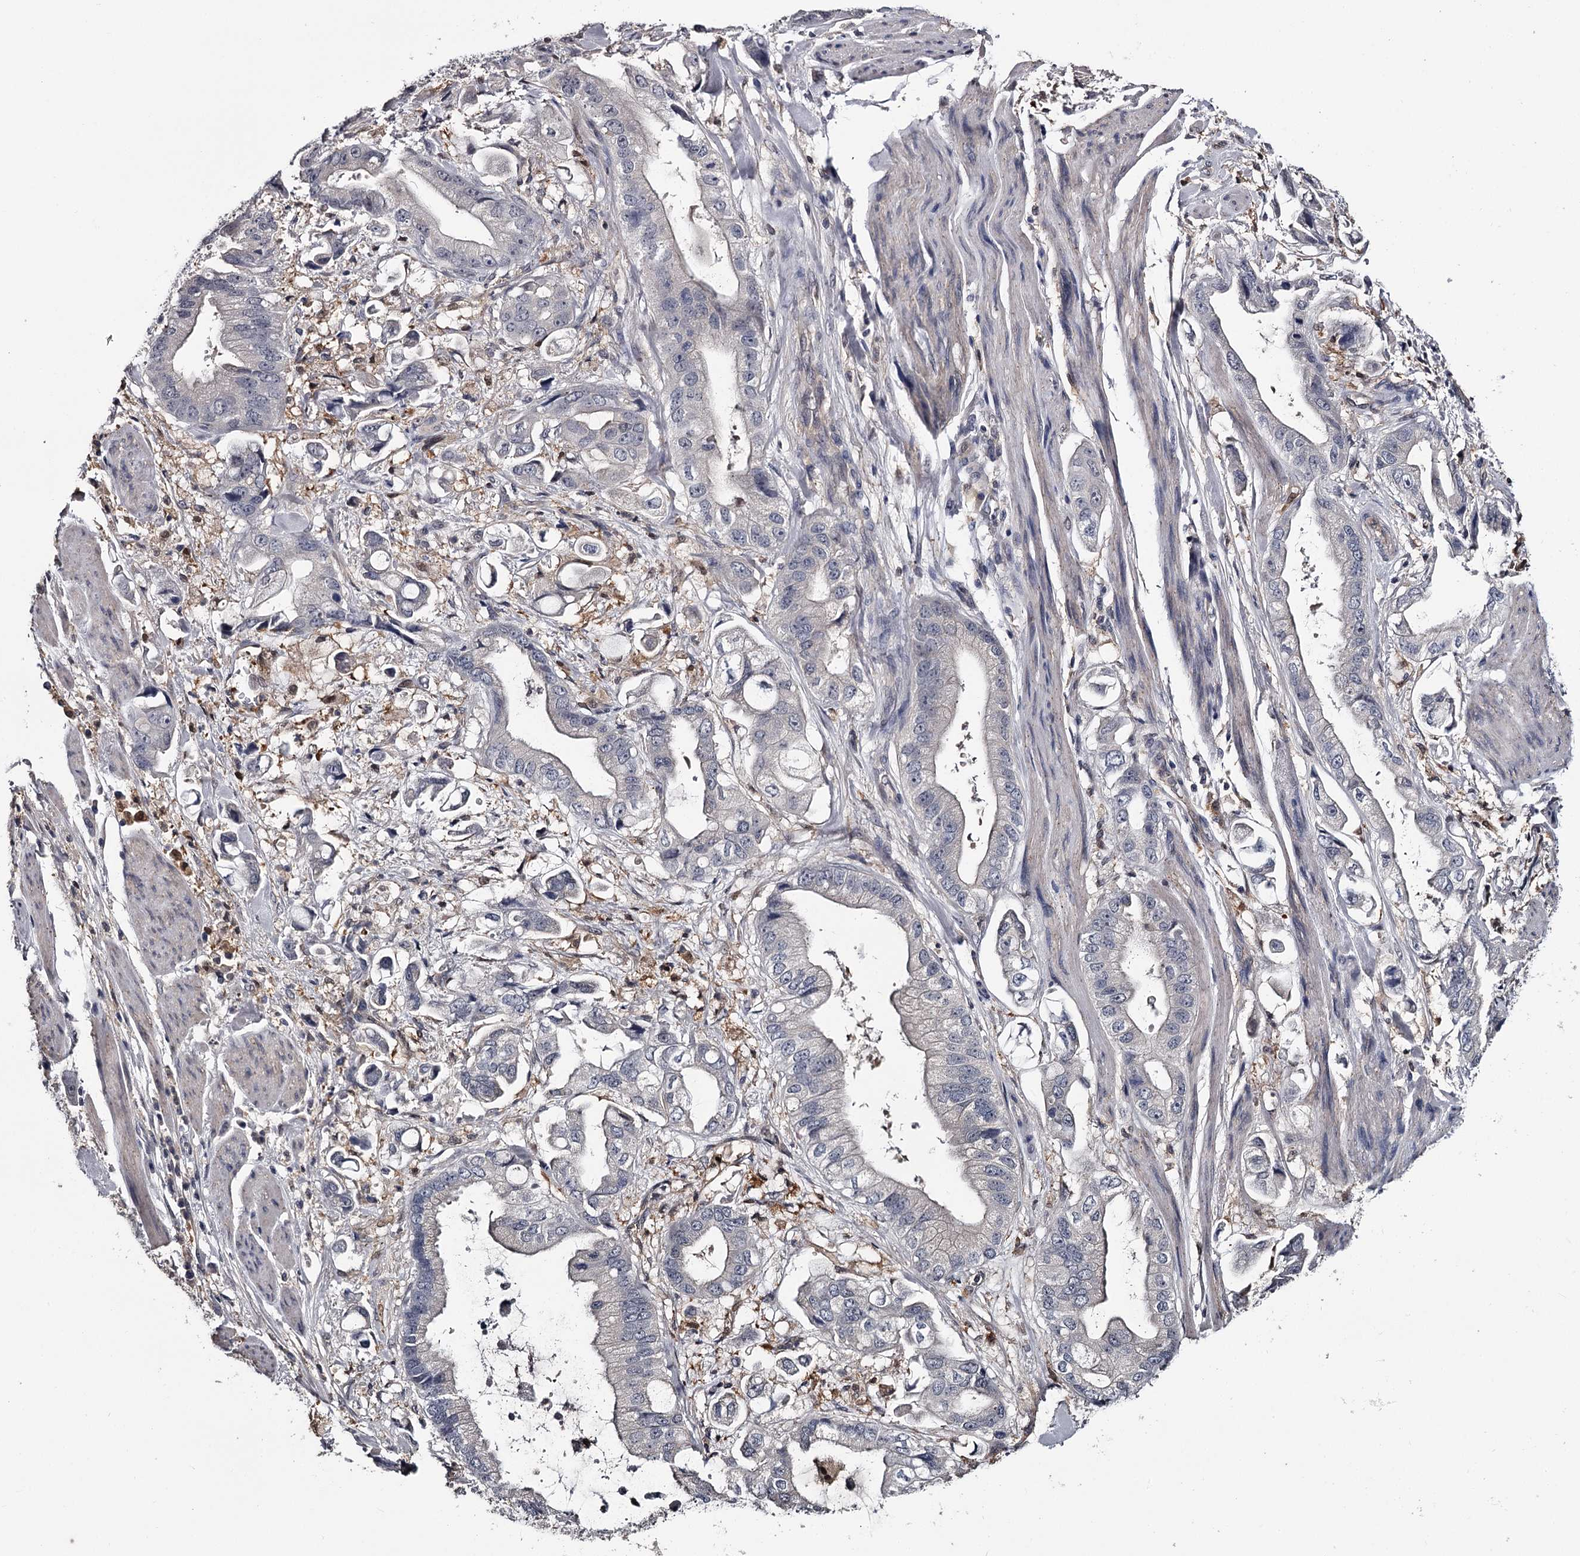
{"staining": {"intensity": "negative", "quantity": "none", "location": "none"}, "tissue": "stomach cancer", "cell_type": "Tumor cells", "image_type": "cancer", "snomed": [{"axis": "morphology", "description": "Adenocarcinoma, NOS"}, {"axis": "topography", "description": "Stomach"}], "caption": "Immunohistochemical staining of human stomach cancer exhibits no significant staining in tumor cells.", "gene": "GSTO1", "patient": {"sex": "male", "age": 62}}